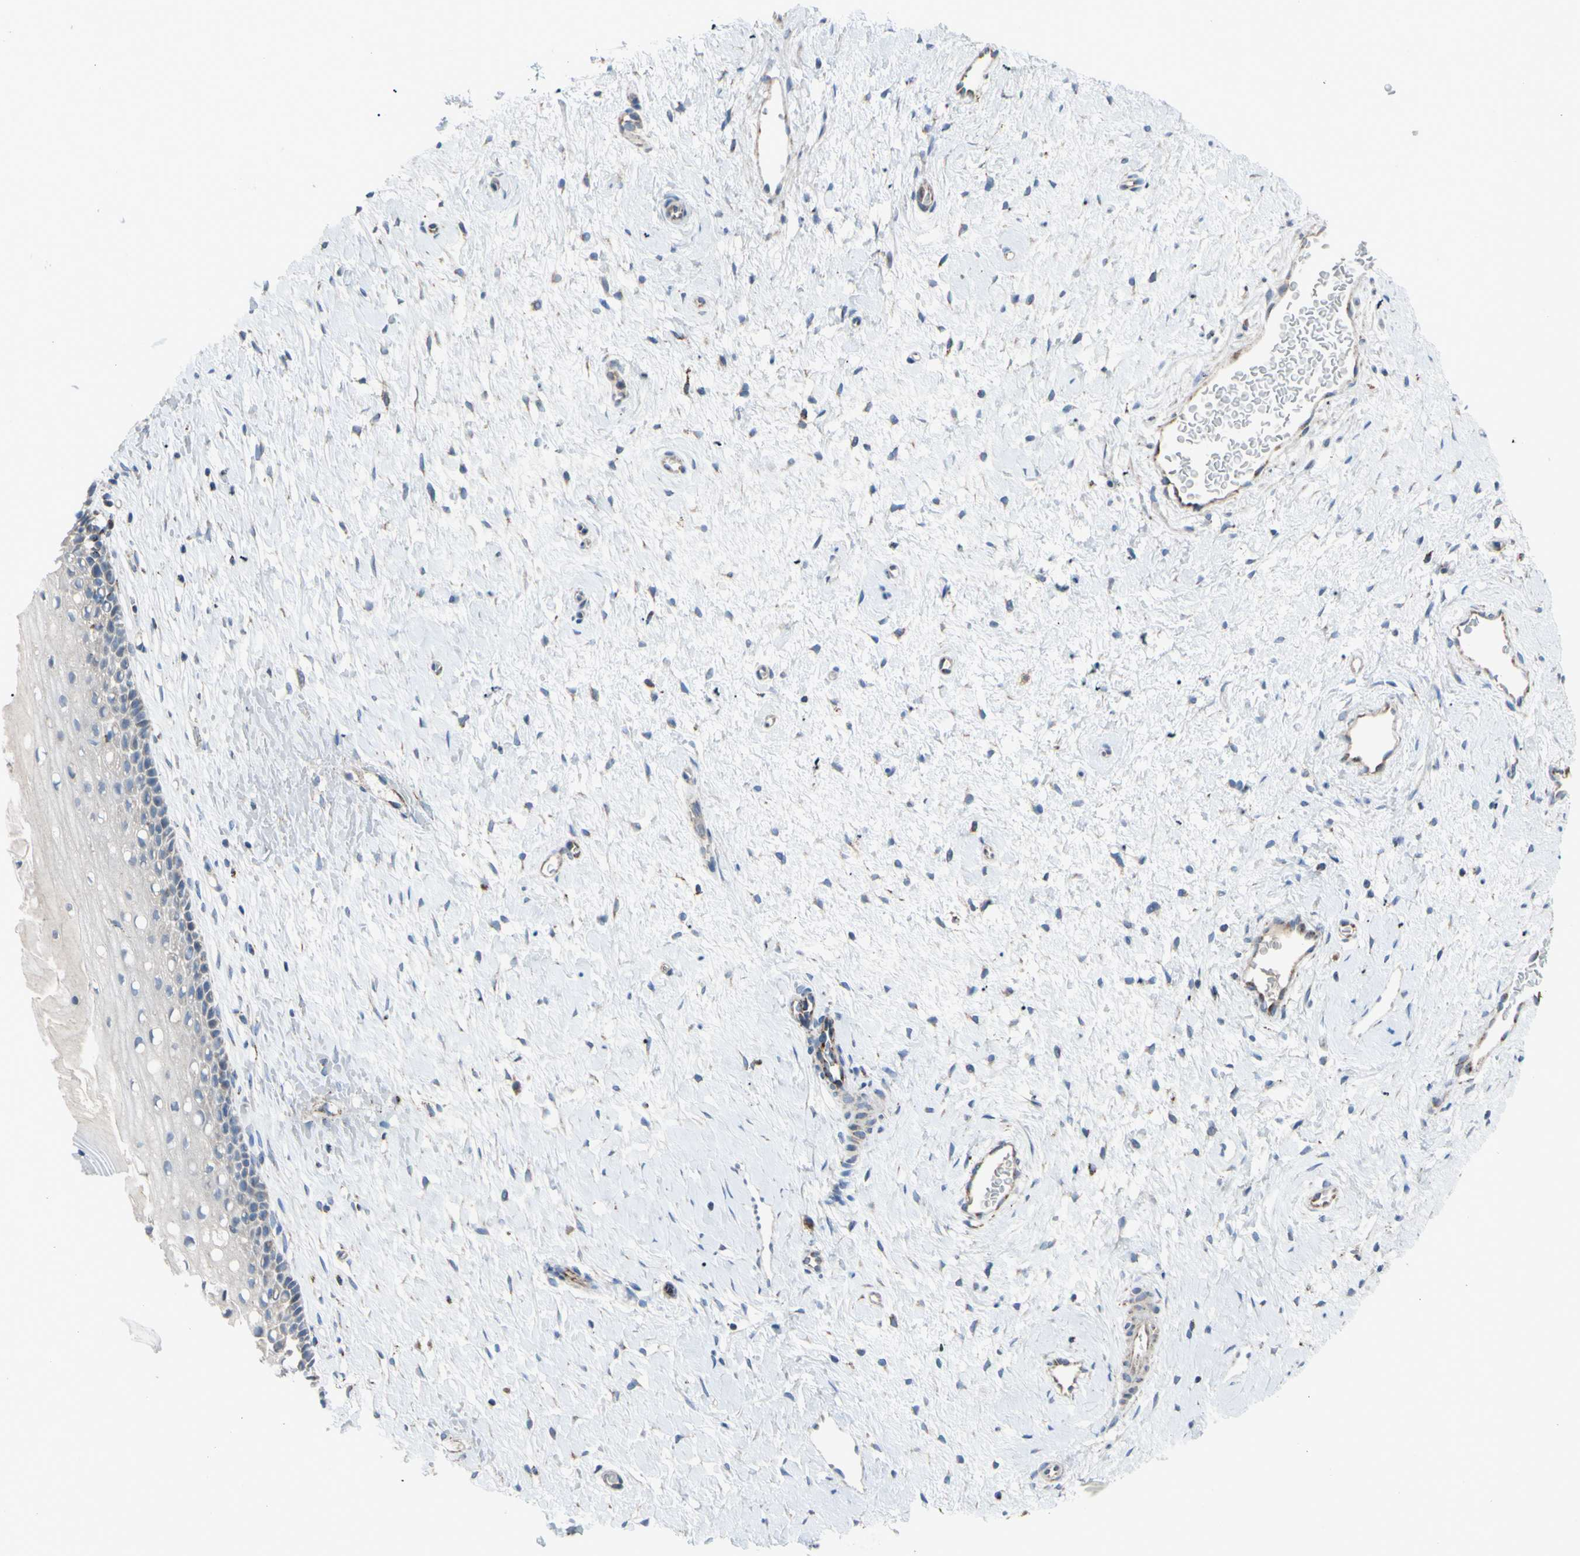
{"staining": {"intensity": "weak", "quantity": "25%-75%", "location": "cytoplasmic/membranous"}, "tissue": "cervix", "cell_type": "Glandular cells", "image_type": "normal", "snomed": [{"axis": "morphology", "description": "Normal tissue, NOS"}, {"axis": "topography", "description": "Cervix"}], "caption": "Immunohistochemistry micrograph of normal cervix: cervix stained using IHC exhibits low levels of weak protein expression localized specifically in the cytoplasmic/membranous of glandular cells, appearing as a cytoplasmic/membranous brown color.", "gene": "GLT8D1", "patient": {"sex": "female", "age": 39}}